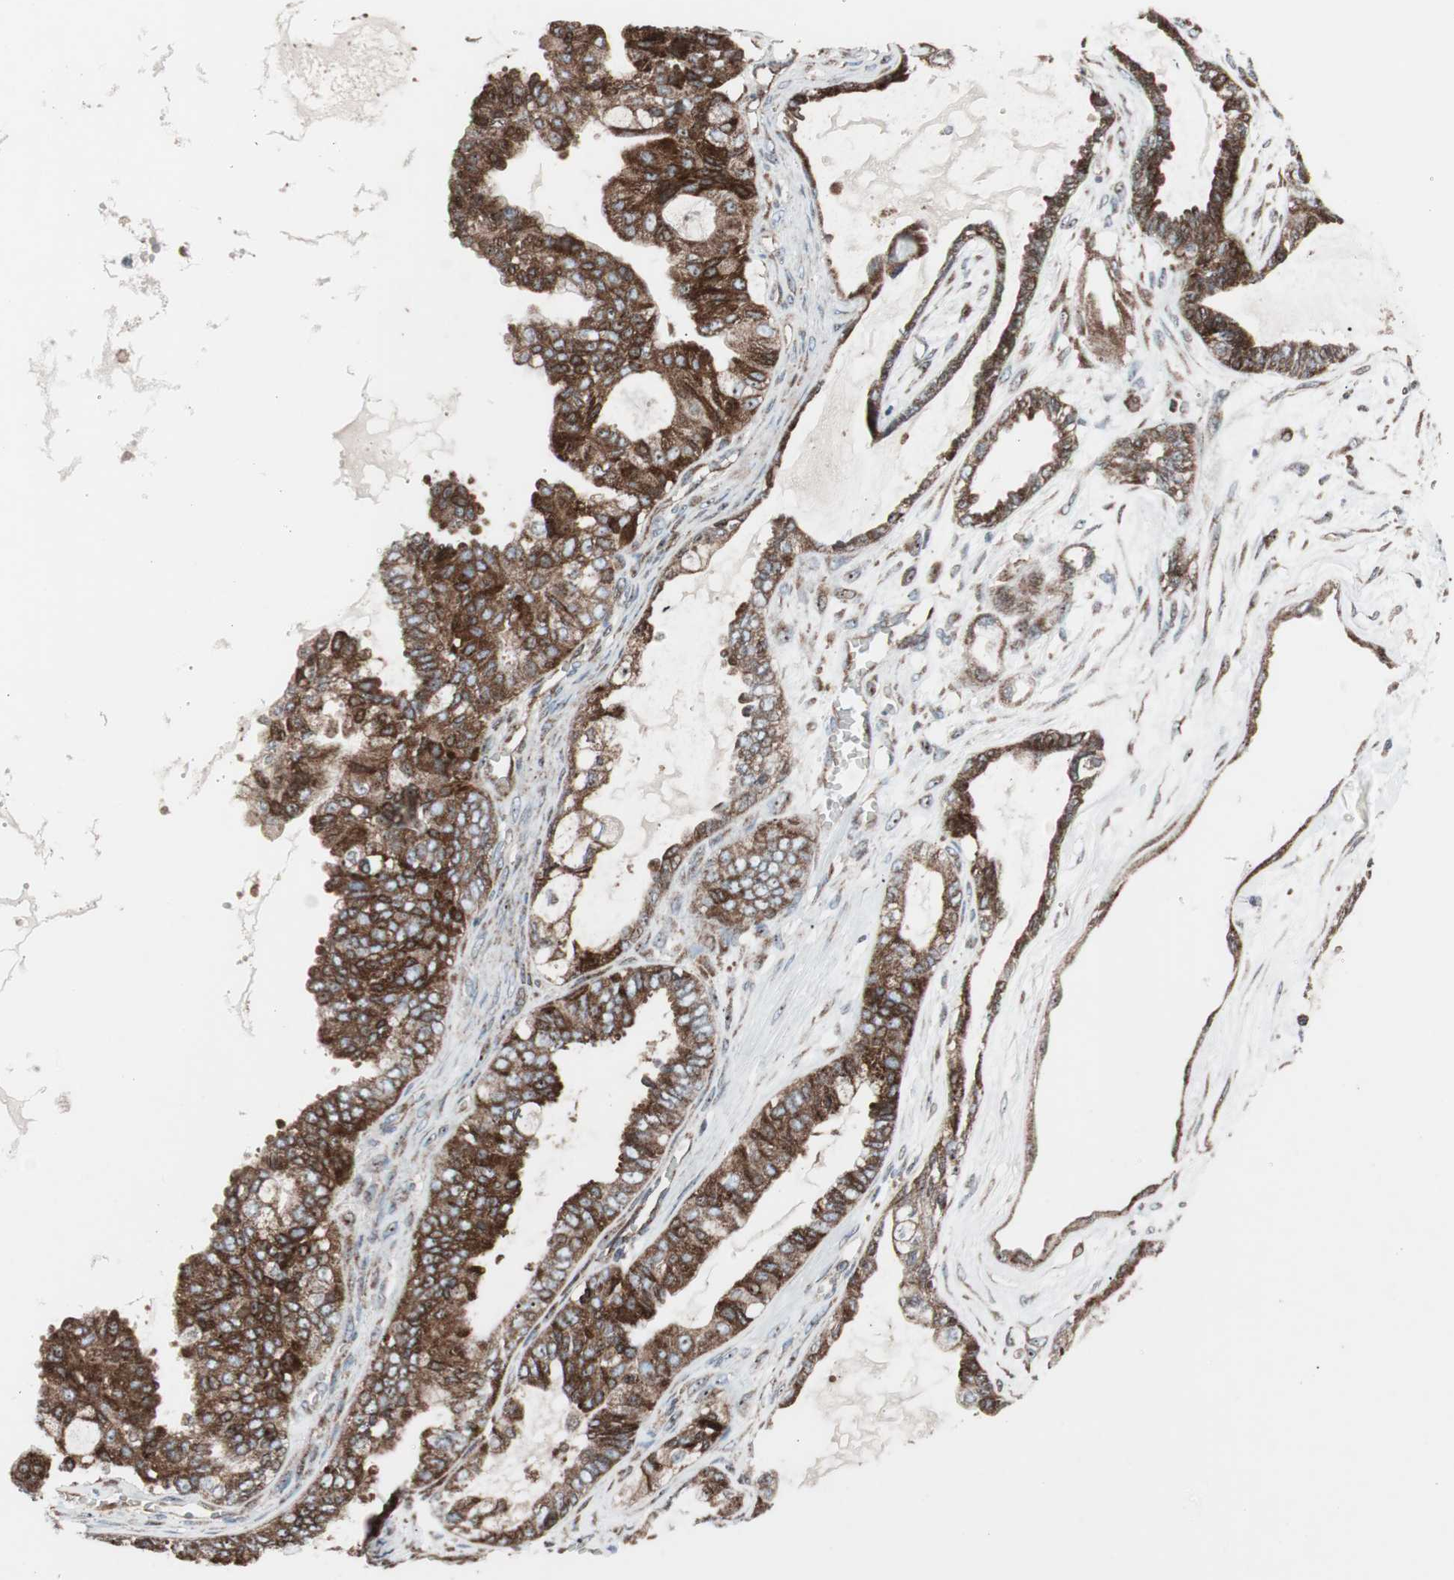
{"staining": {"intensity": "strong", "quantity": ">75%", "location": "cytoplasmic/membranous"}, "tissue": "ovarian cancer", "cell_type": "Tumor cells", "image_type": "cancer", "snomed": [{"axis": "morphology", "description": "Carcinoma, NOS"}, {"axis": "morphology", "description": "Carcinoma, endometroid"}, {"axis": "topography", "description": "Ovary"}], "caption": "Strong cytoplasmic/membranous positivity is appreciated in approximately >75% of tumor cells in ovarian endometroid carcinoma. The staining was performed using DAB (3,3'-diaminobenzidine), with brown indicating positive protein expression. Nuclei are stained blue with hematoxylin.", "gene": "CCL14", "patient": {"sex": "female", "age": 50}}